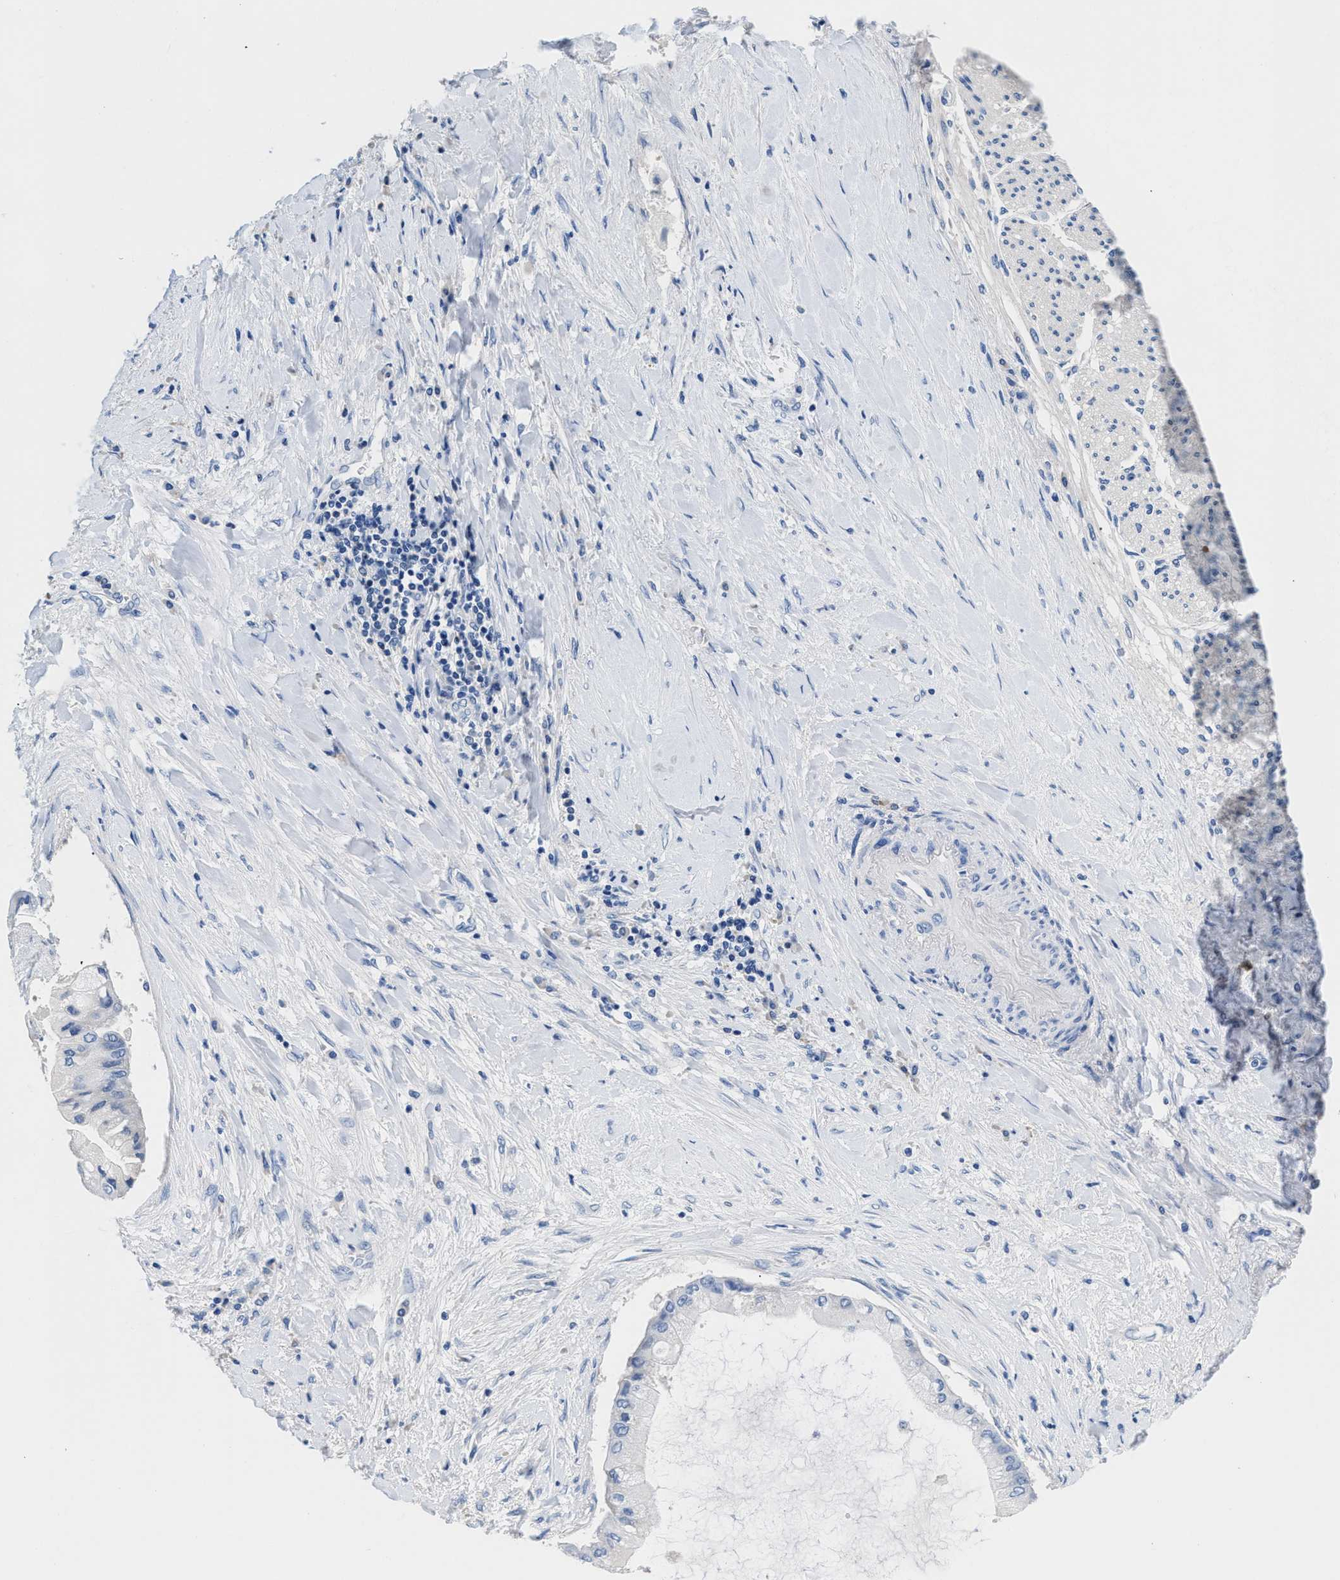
{"staining": {"intensity": "negative", "quantity": "none", "location": "none"}, "tissue": "liver cancer", "cell_type": "Tumor cells", "image_type": "cancer", "snomed": [{"axis": "morphology", "description": "Cholangiocarcinoma"}, {"axis": "topography", "description": "Liver"}], "caption": "Immunohistochemical staining of human cholangiocarcinoma (liver) exhibits no significant staining in tumor cells.", "gene": "SLFN13", "patient": {"sex": "male", "age": 50}}